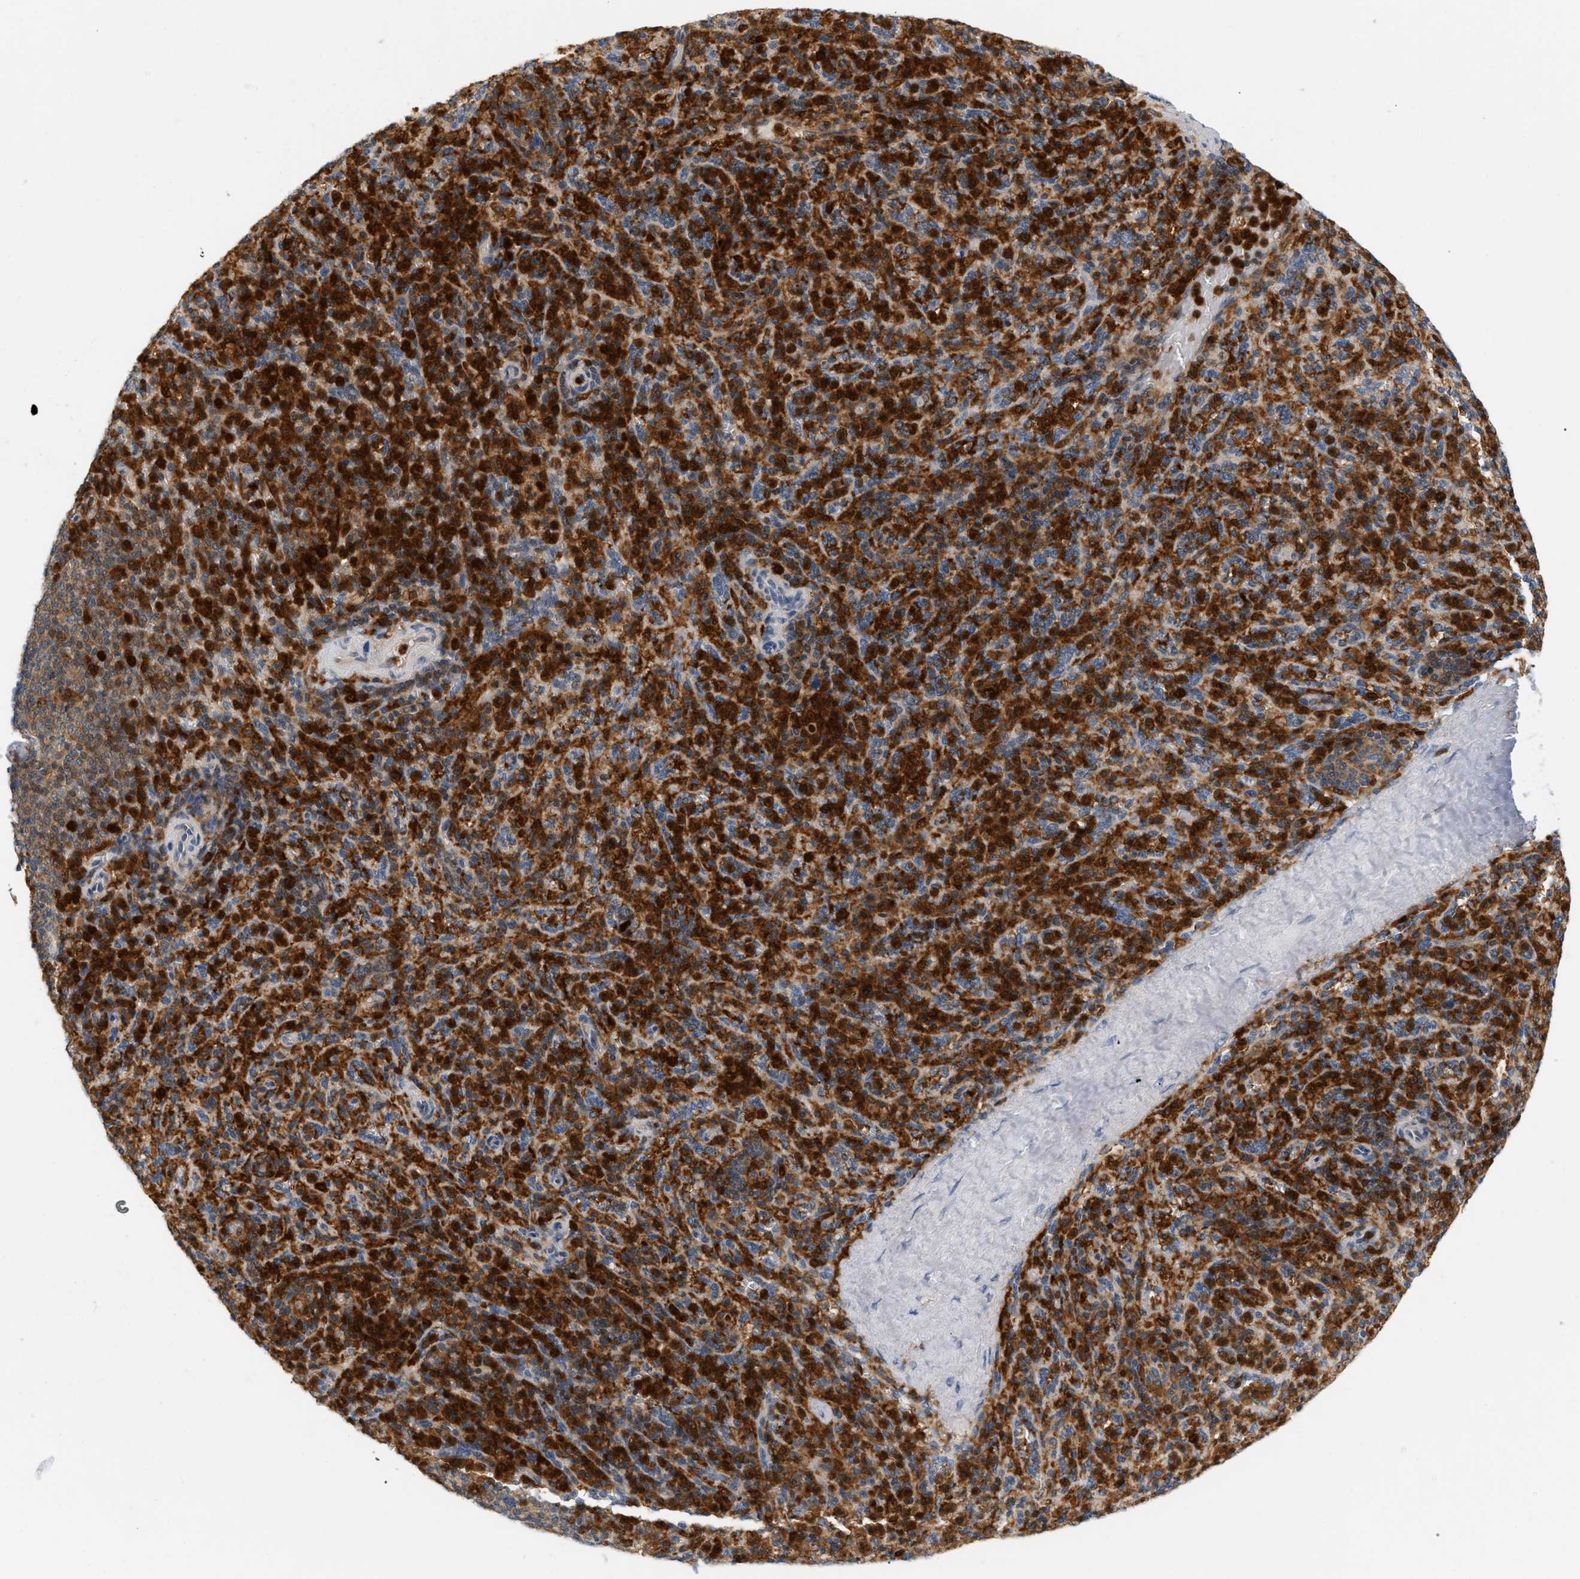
{"staining": {"intensity": "strong", "quantity": "25%-75%", "location": "cytoplasmic/membranous,nuclear"}, "tissue": "spleen", "cell_type": "Cells in red pulp", "image_type": "normal", "snomed": [{"axis": "morphology", "description": "Normal tissue, NOS"}, {"axis": "topography", "description": "Spleen"}], "caption": "Normal spleen reveals strong cytoplasmic/membranous,nuclear staining in approximately 25%-75% of cells in red pulp (DAB (3,3'-diaminobenzidine) IHC, brown staining for protein, blue staining for nuclei)..", "gene": "PYCARD", "patient": {"sex": "male", "age": 36}}